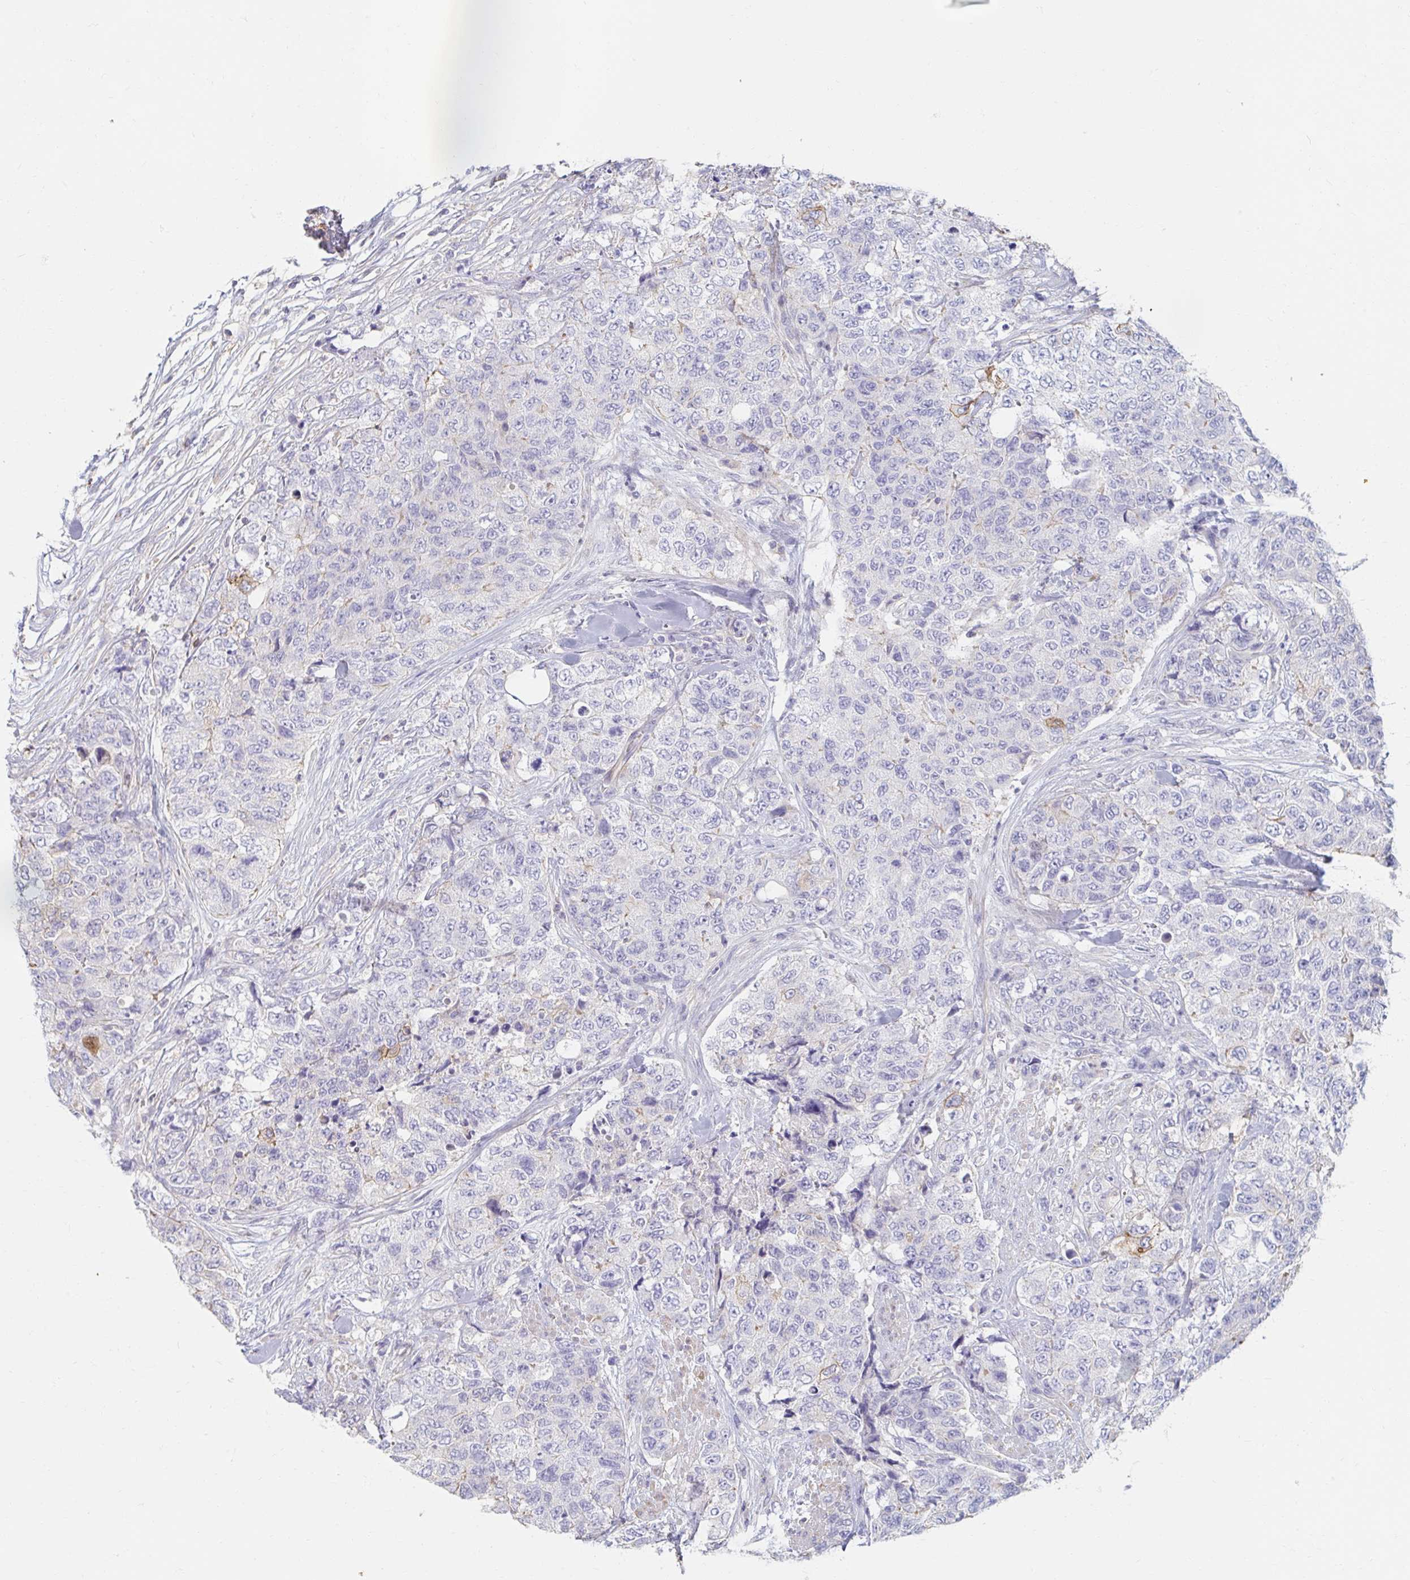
{"staining": {"intensity": "negative", "quantity": "none", "location": "none"}, "tissue": "urothelial cancer", "cell_type": "Tumor cells", "image_type": "cancer", "snomed": [{"axis": "morphology", "description": "Urothelial carcinoma, High grade"}, {"axis": "topography", "description": "Urinary bladder"}], "caption": "Immunohistochemistry image of neoplastic tissue: urothelial cancer stained with DAB (3,3'-diaminobenzidine) exhibits no significant protein staining in tumor cells.", "gene": "MYLK2", "patient": {"sex": "female", "age": 78}}